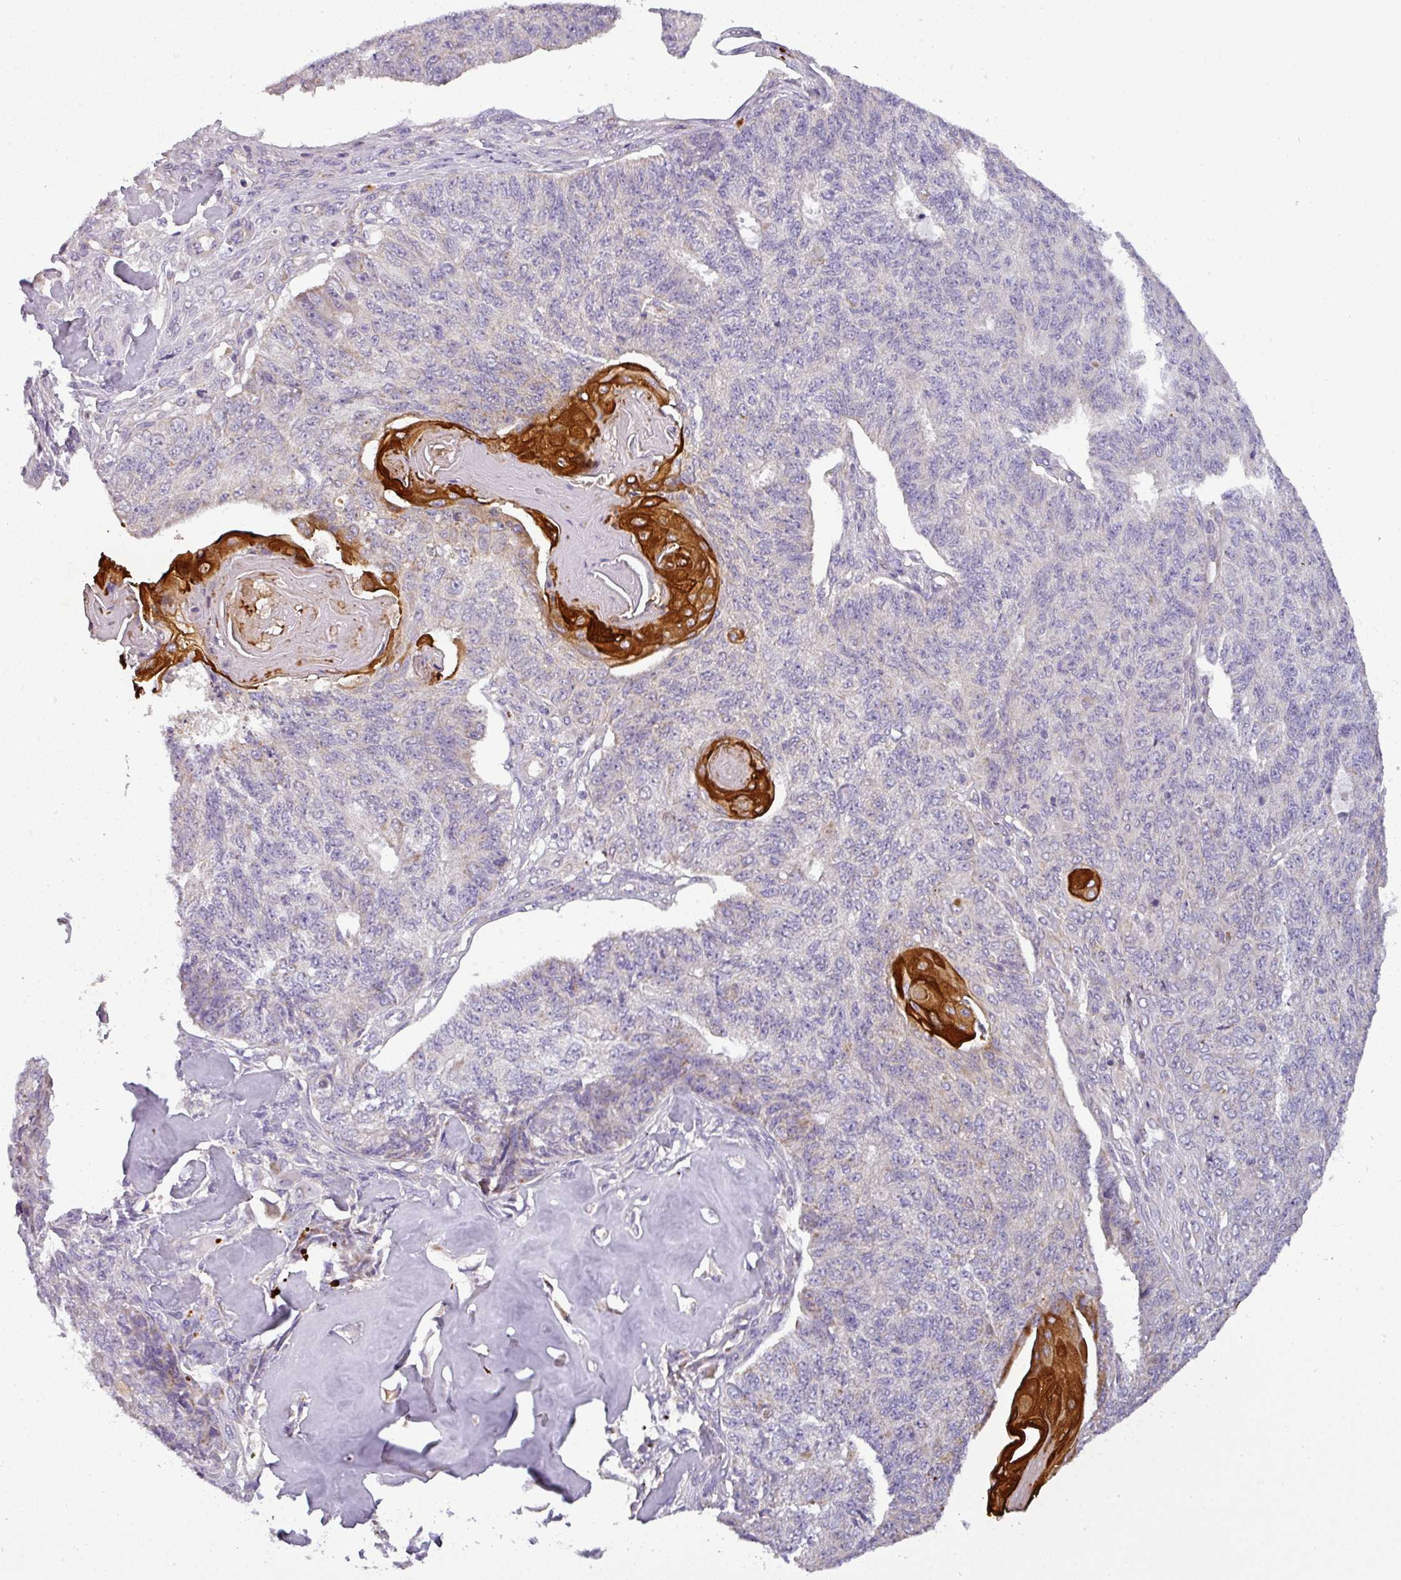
{"staining": {"intensity": "strong", "quantity": "<25%", "location": "cytoplasmic/membranous"}, "tissue": "endometrial cancer", "cell_type": "Tumor cells", "image_type": "cancer", "snomed": [{"axis": "morphology", "description": "Adenocarcinoma, NOS"}, {"axis": "topography", "description": "Endometrium"}], "caption": "Tumor cells show strong cytoplasmic/membranous staining in approximately <25% of cells in adenocarcinoma (endometrial).", "gene": "PNMA6A", "patient": {"sex": "female", "age": 32}}